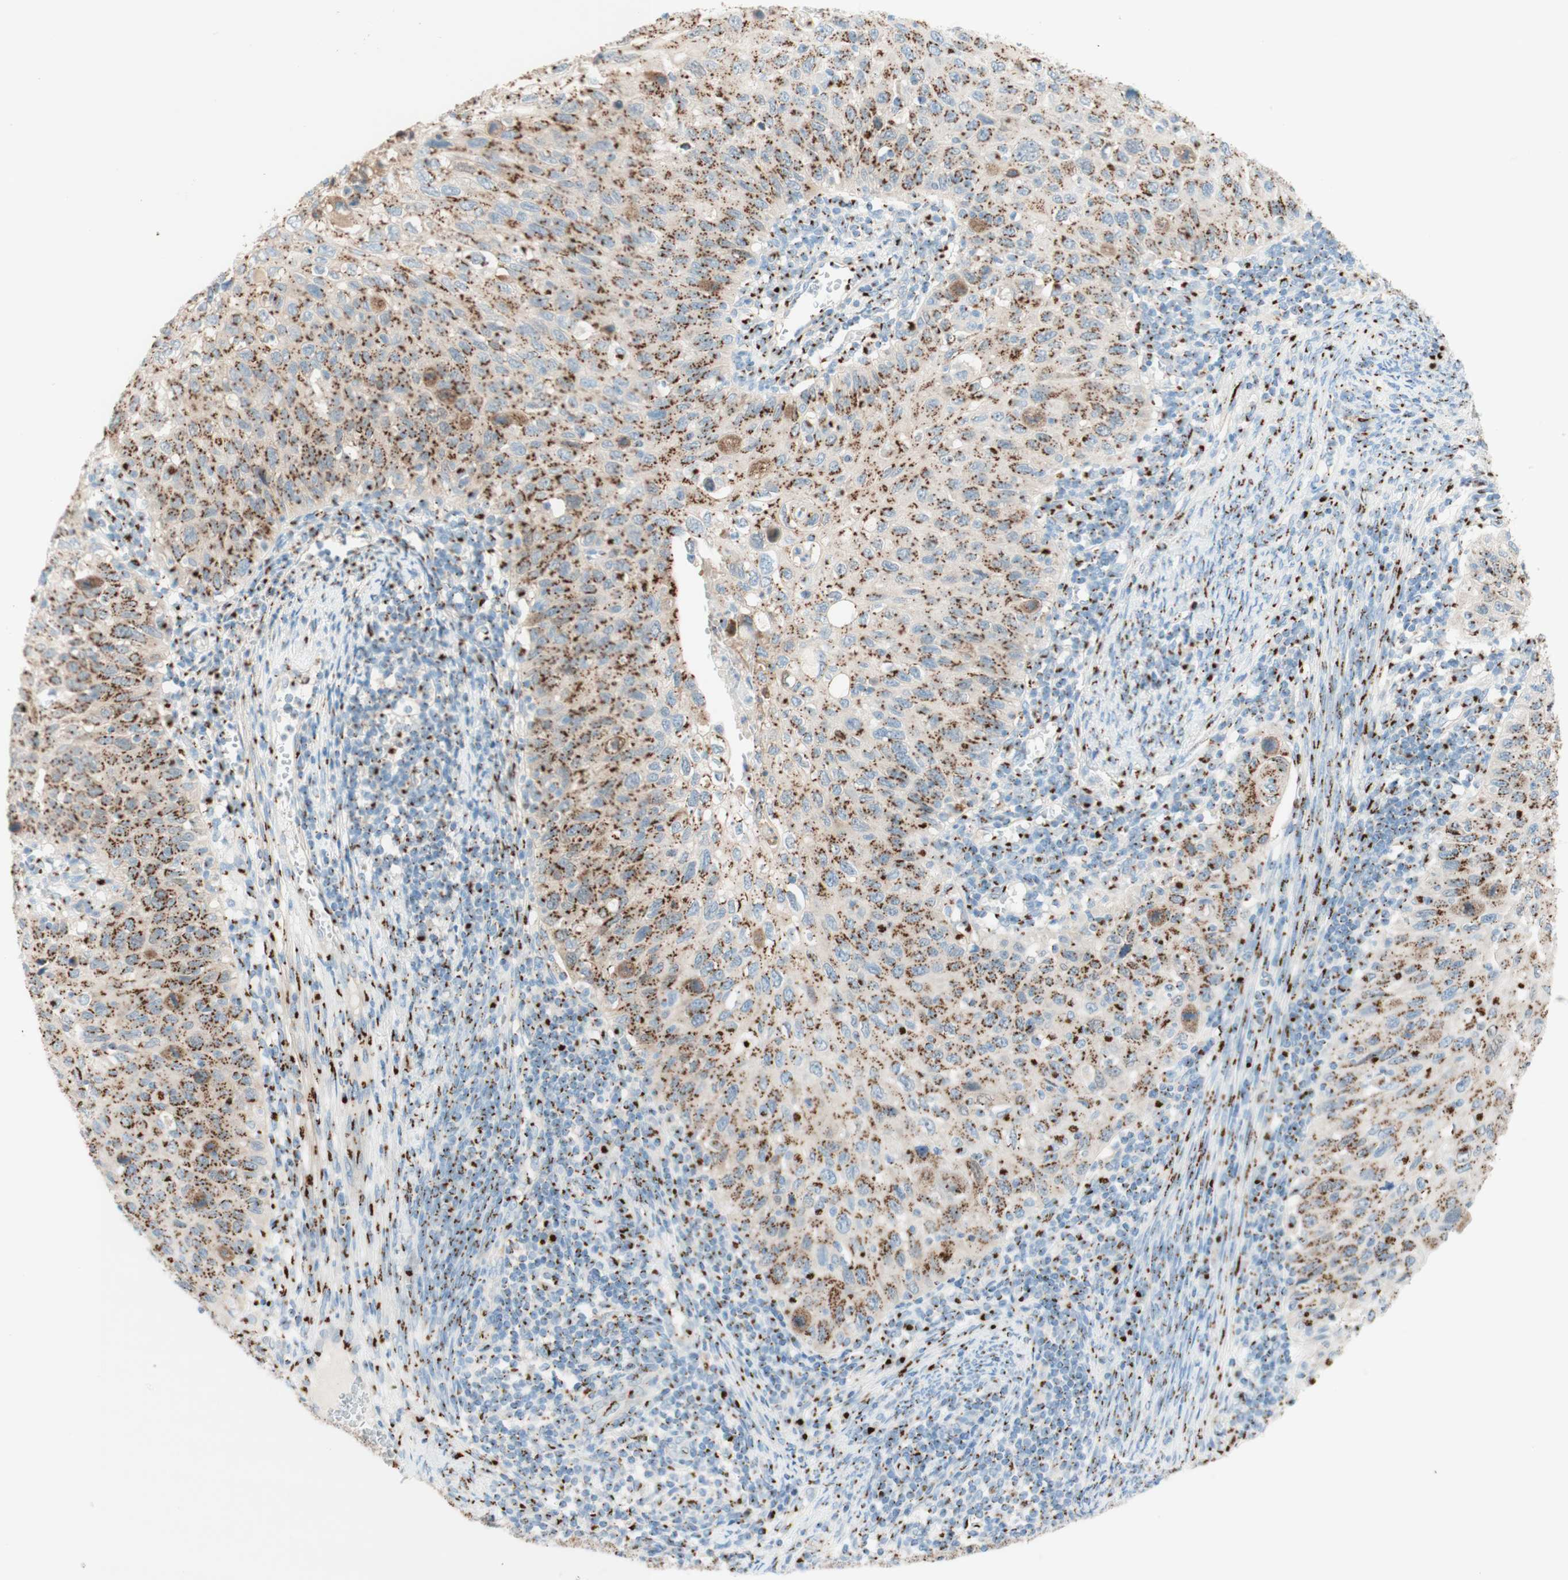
{"staining": {"intensity": "strong", "quantity": ">75%", "location": "cytoplasmic/membranous"}, "tissue": "cervical cancer", "cell_type": "Tumor cells", "image_type": "cancer", "snomed": [{"axis": "morphology", "description": "Squamous cell carcinoma, NOS"}, {"axis": "topography", "description": "Cervix"}], "caption": "A high-resolution micrograph shows immunohistochemistry (IHC) staining of cervical cancer, which reveals strong cytoplasmic/membranous staining in about >75% of tumor cells.", "gene": "GOLGB1", "patient": {"sex": "female", "age": 70}}